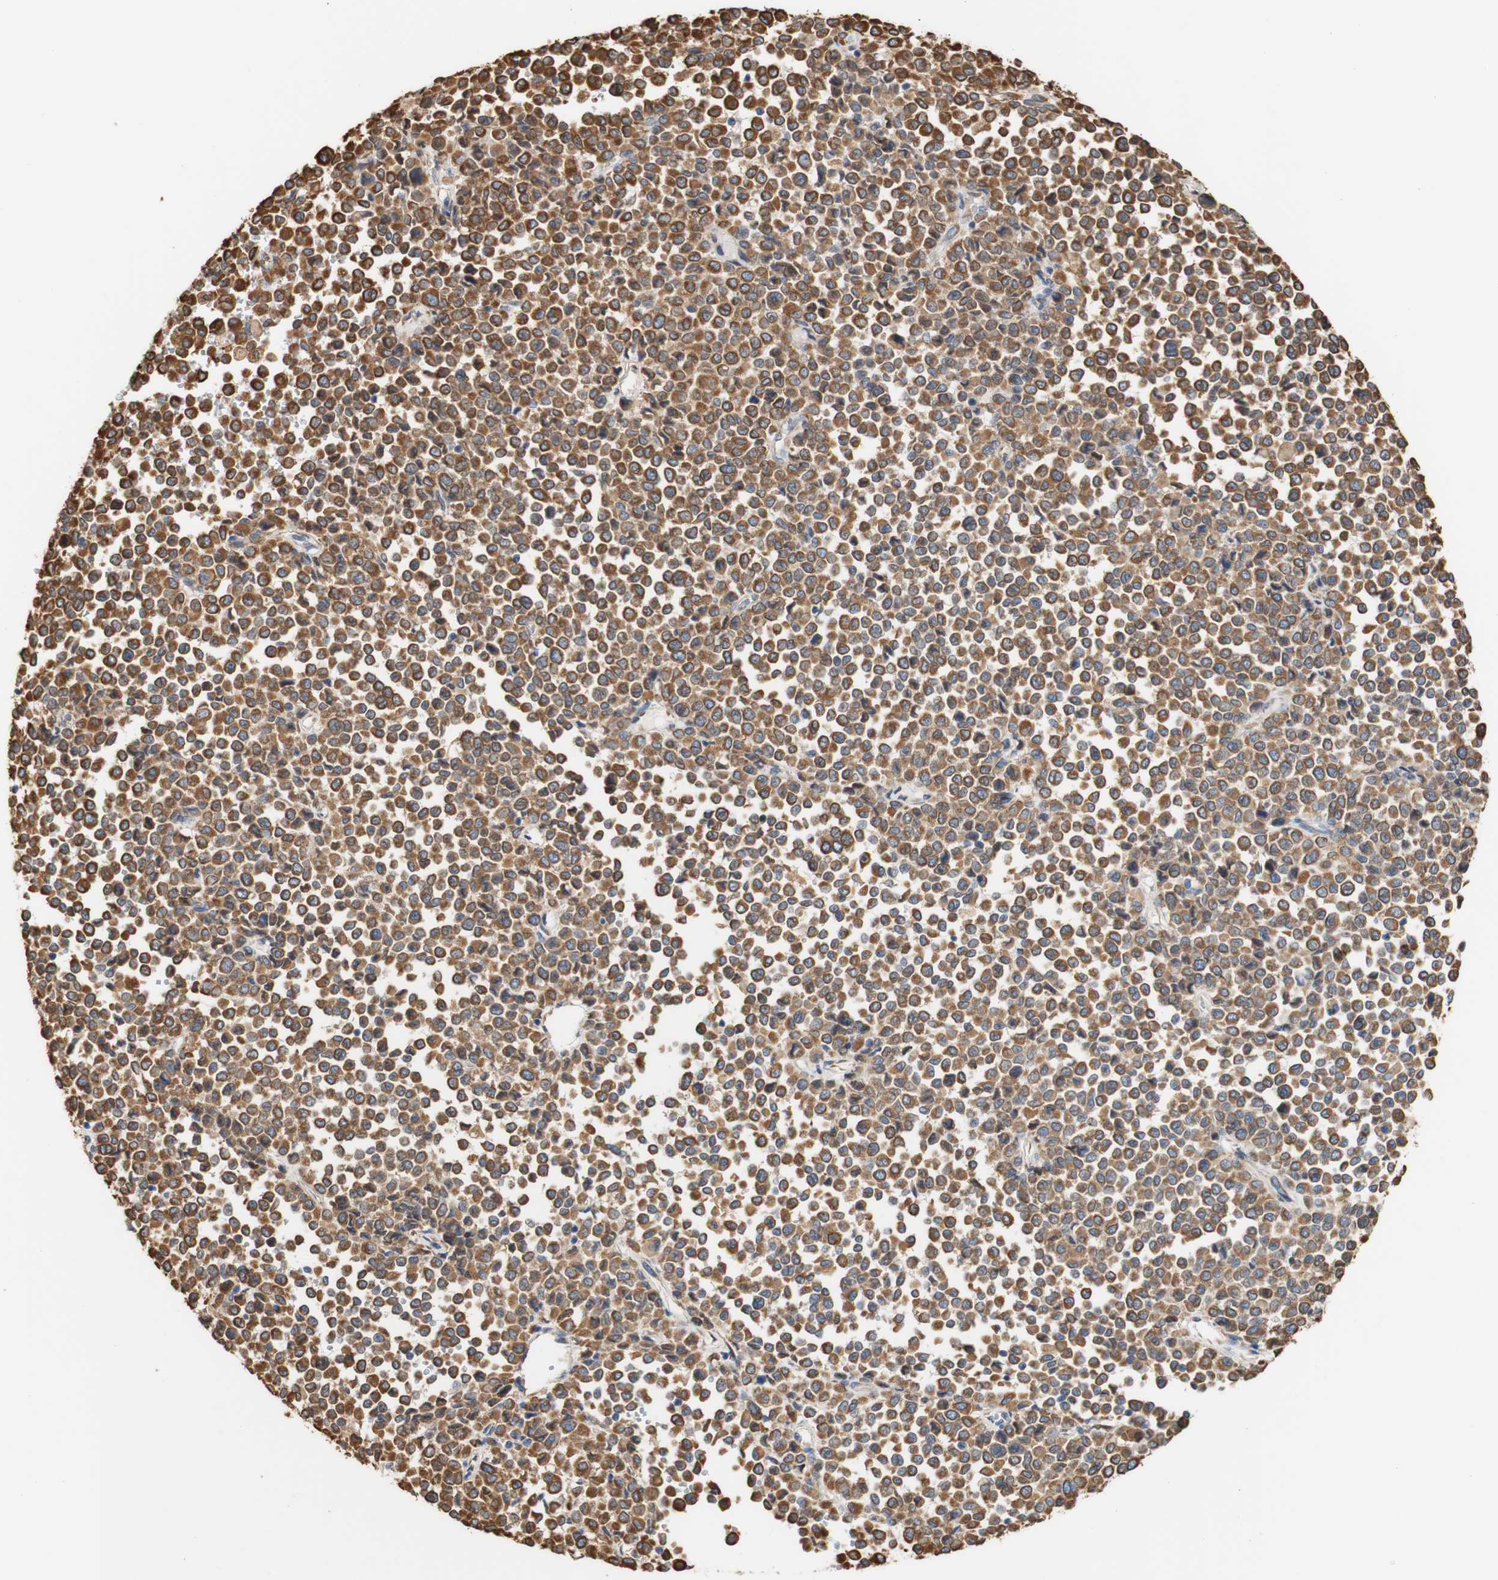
{"staining": {"intensity": "moderate", "quantity": ">75%", "location": "cytoplasmic/membranous"}, "tissue": "melanoma", "cell_type": "Tumor cells", "image_type": "cancer", "snomed": [{"axis": "morphology", "description": "Malignant melanoma, Metastatic site"}, {"axis": "topography", "description": "Pancreas"}], "caption": "Protein staining of malignant melanoma (metastatic site) tissue reveals moderate cytoplasmic/membranous positivity in about >75% of tumor cells.", "gene": "EIF2AK4", "patient": {"sex": "female", "age": 30}}